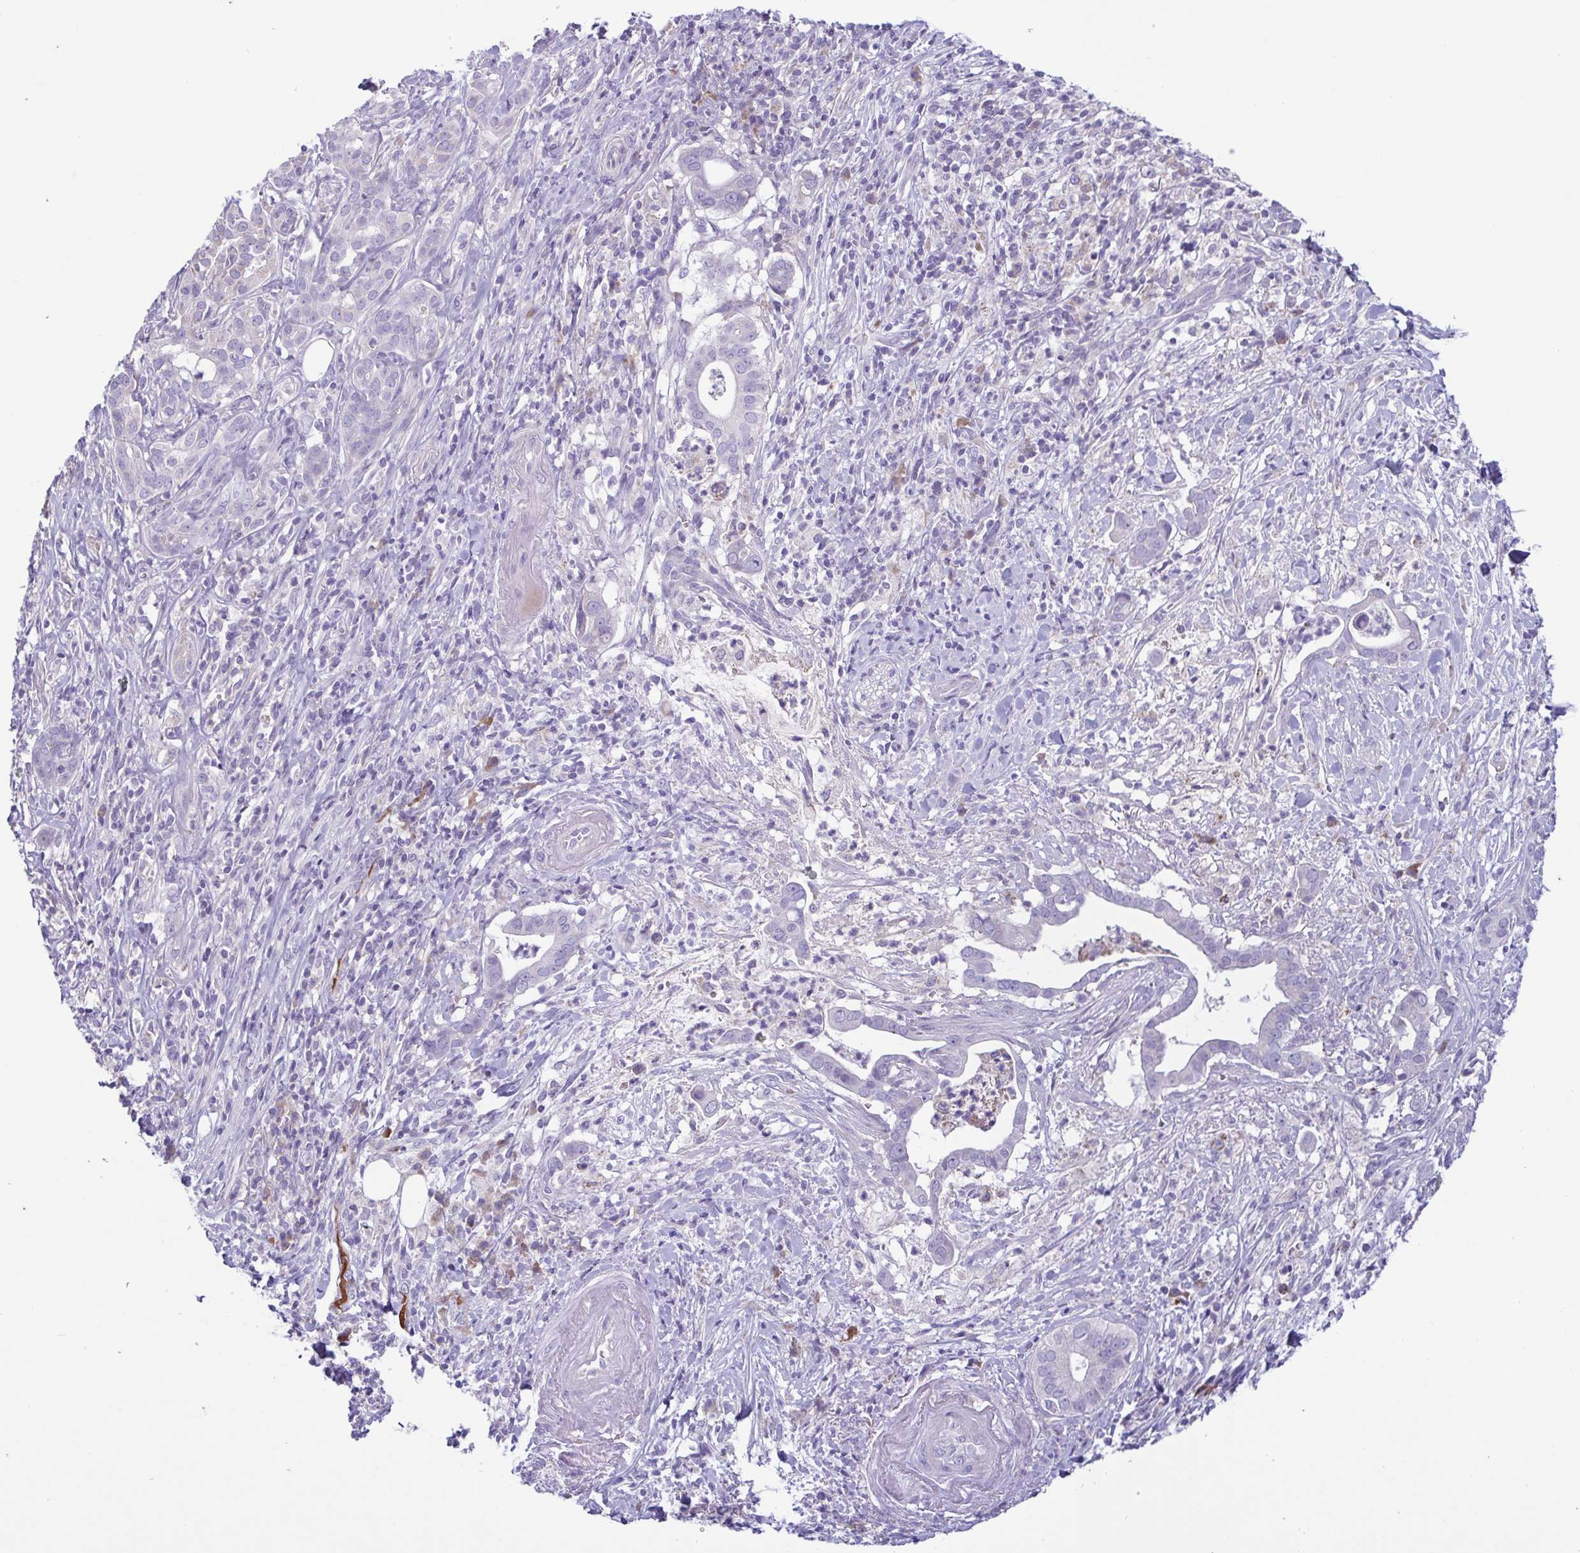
{"staining": {"intensity": "negative", "quantity": "none", "location": "none"}, "tissue": "pancreatic cancer", "cell_type": "Tumor cells", "image_type": "cancer", "snomed": [{"axis": "morphology", "description": "Adenocarcinoma, NOS"}, {"axis": "topography", "description": "Pancreas"}], "caption": "DAB (3,3'-diaminobenzidine) immunohistochemical staining of human pancreatic cancer exhibits no significant positivity in tumor cells. (DAB (3,3'-diaminobenzidine) IHC visualized using brightfield microscopy, high magnification).", "gene": "F13B", "patient": {"sex": "male", "age": 61}}